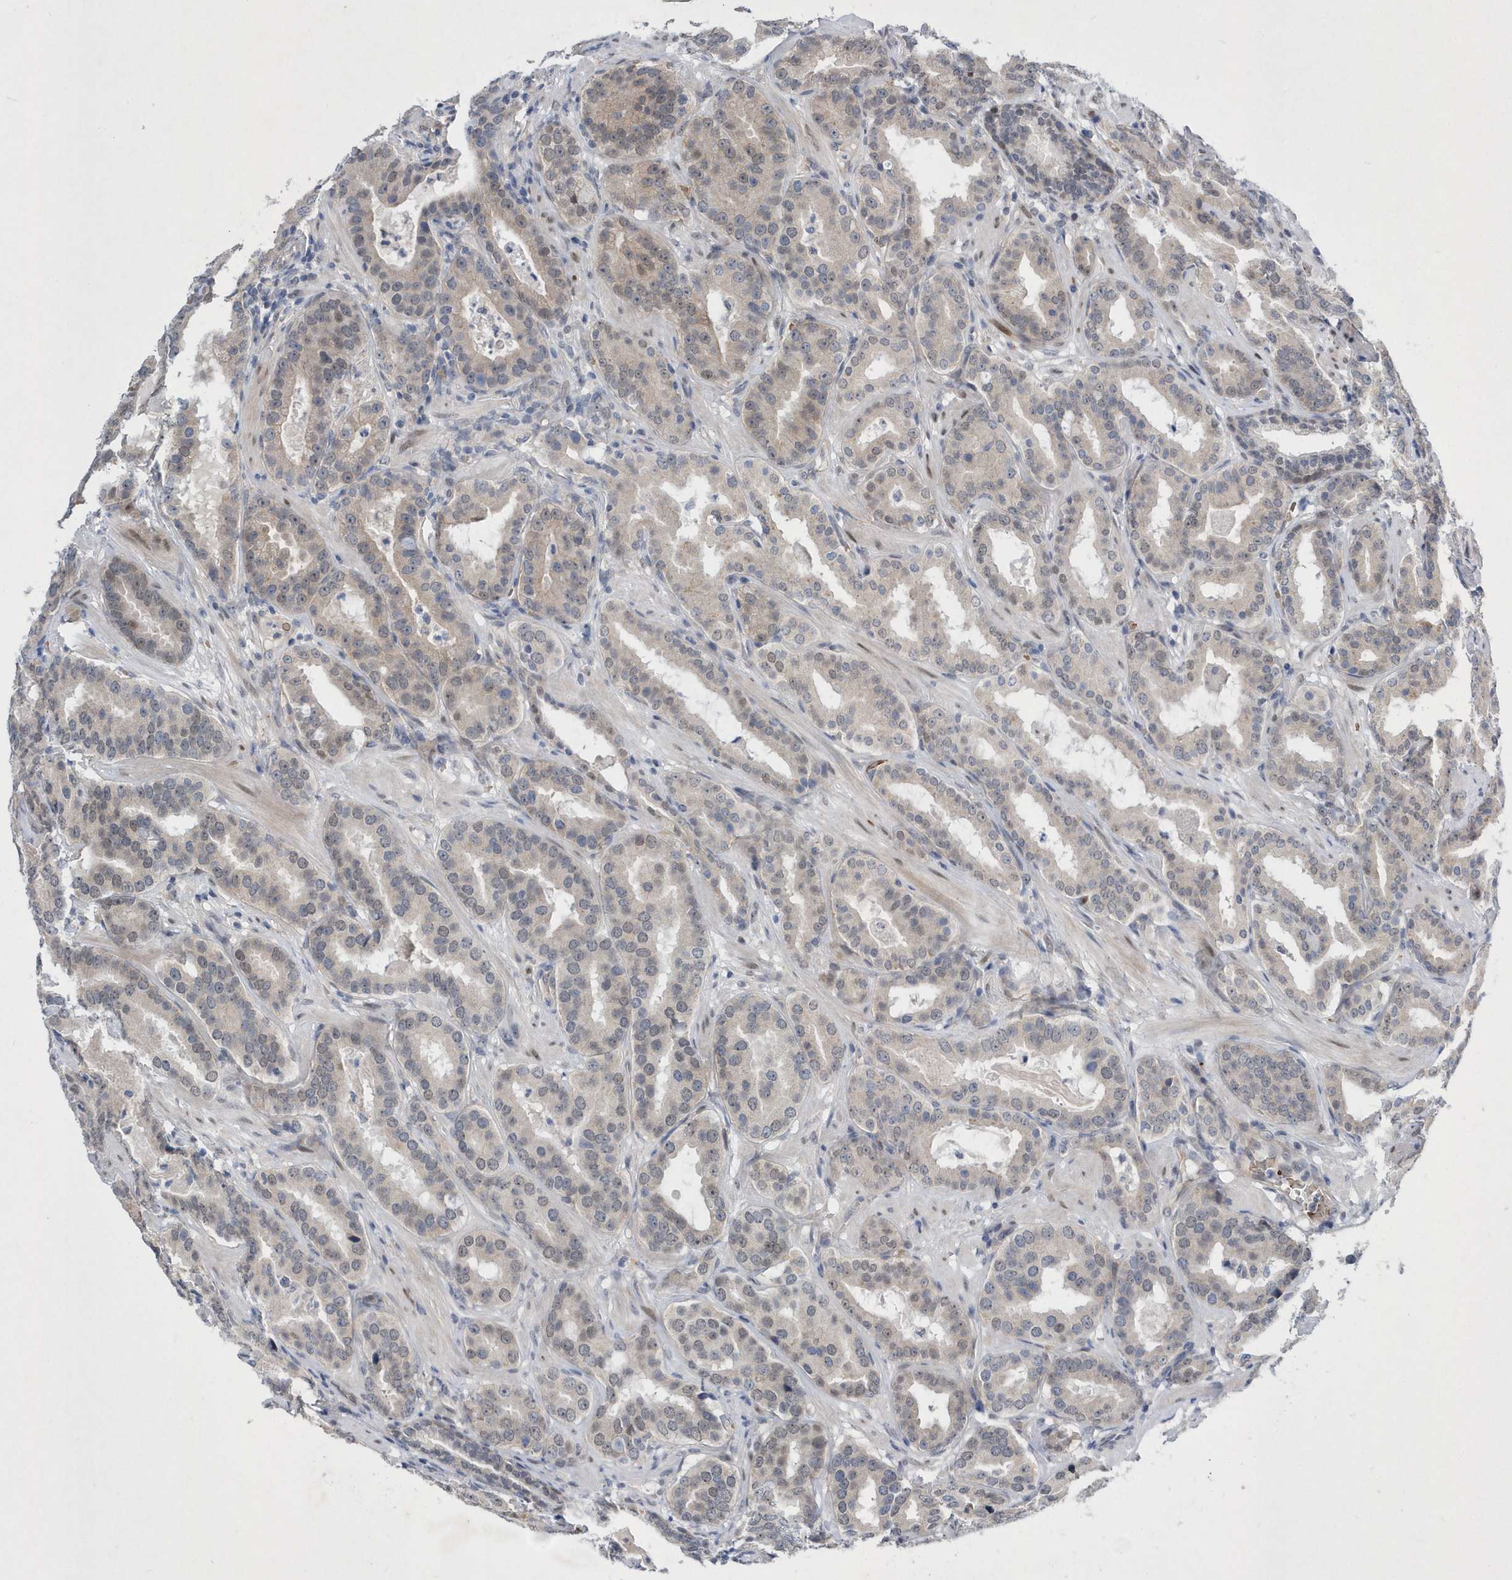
{"staining": {"intensity": "moderate", "quantity": "25%-75%", "location": "nuclear"}, "tissue": "prostate cancer", "cell_type": "Tumor cells", "image_type": "cancer", "snomed": [{"axis": "morphology", "description": "Adenocarcinoma, Low grade"}, {"axis": "topography", "description": "Prostate"}], "caption": "A brown stain labels moderate nuclear staining of a protein in human prostate cancer (adenocarcinoma (low-grade)) tumor cells.", "gene": "ZNF875", "patient": {"sex": "male", "age": 59}}